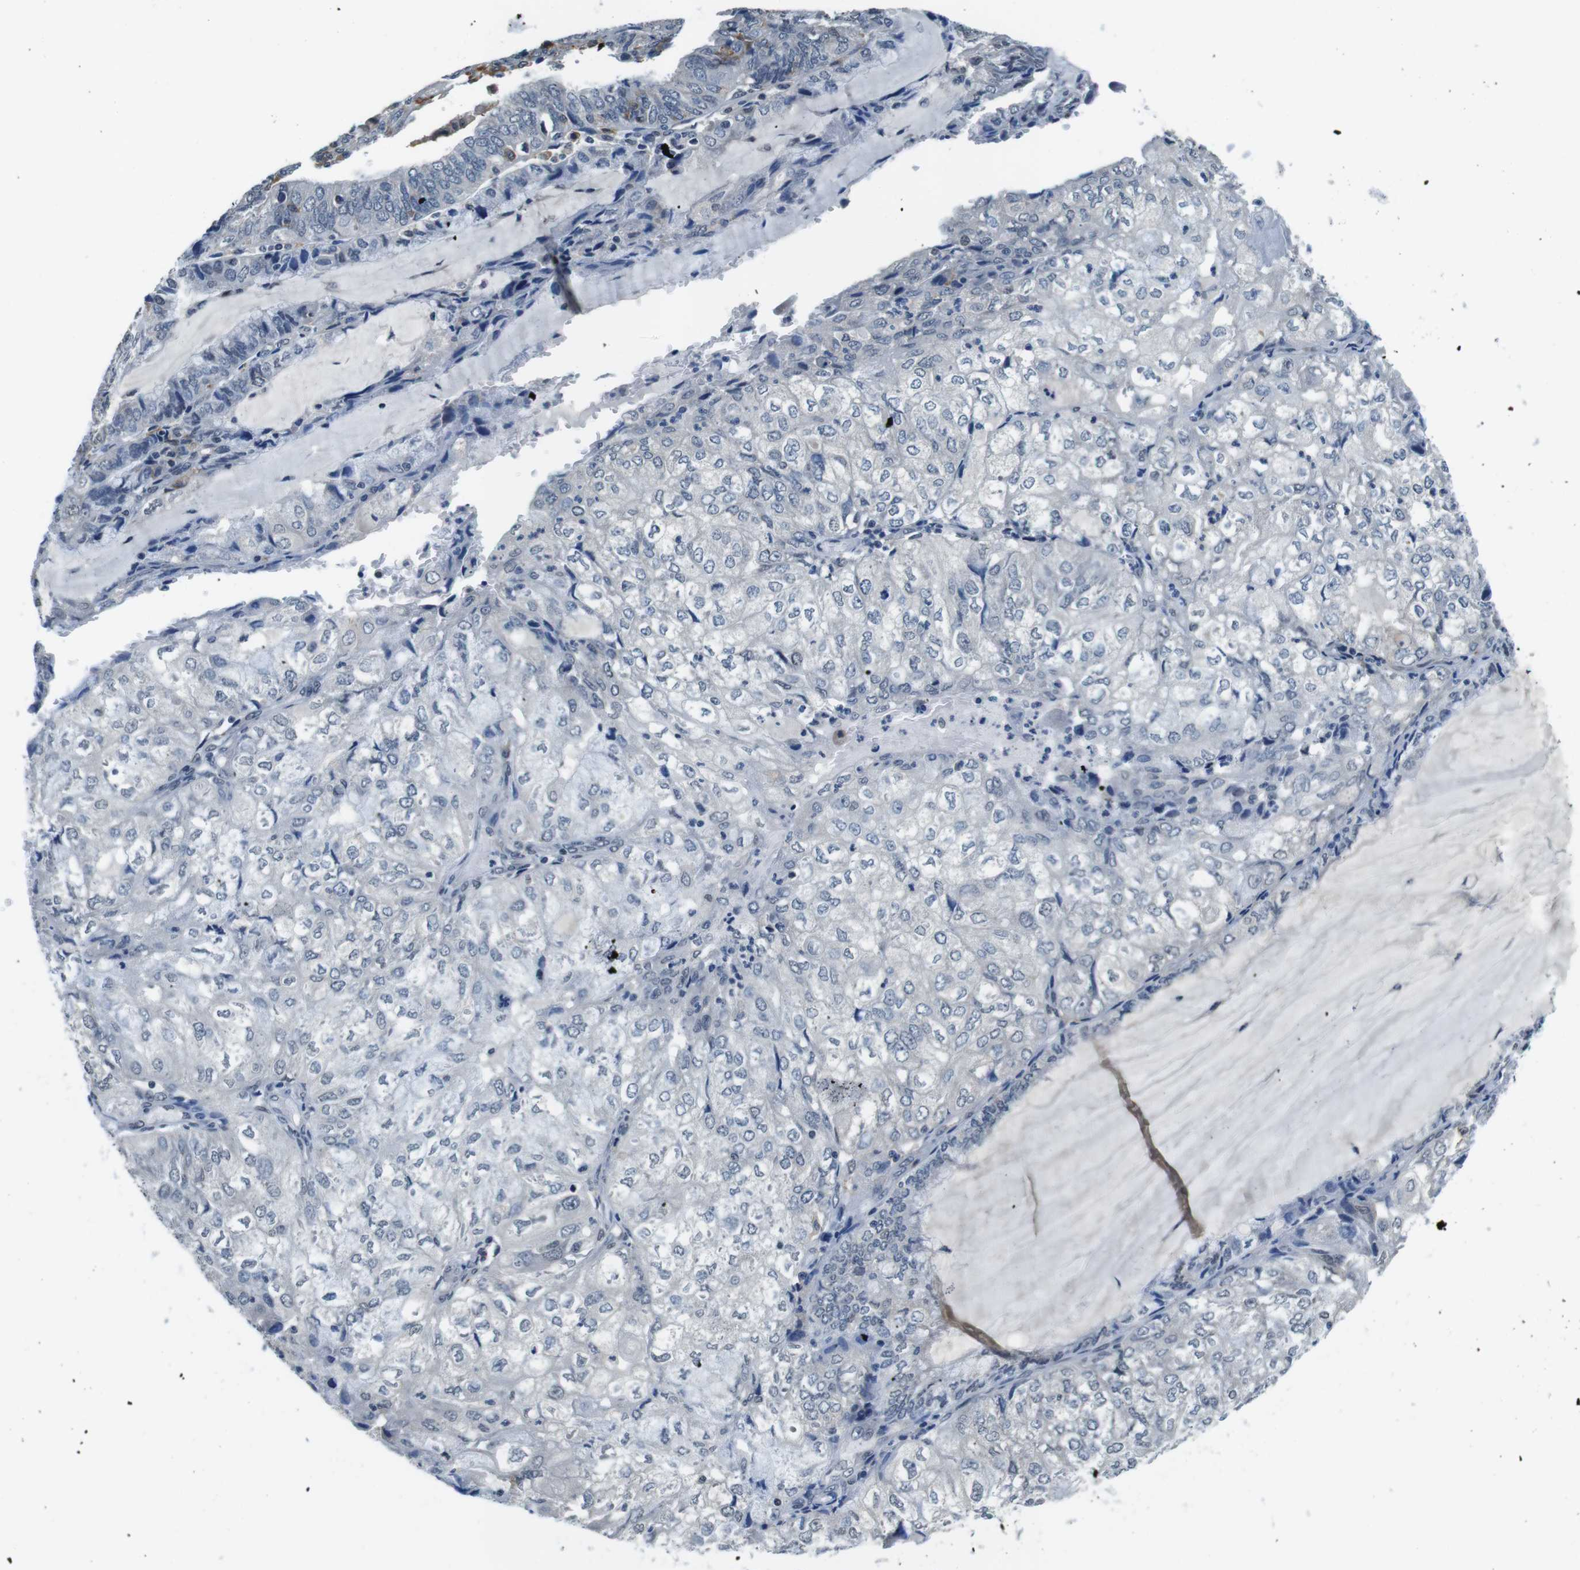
{"staining": {"intensity": "negative", "quantity": "none", "location": "none"}, "tissue": "endometrial cancer", "cell_type": "Tumor cells", "image_type": "cancer", "snomed": [{"axis": "morphology", "description": "Adenocarcinoma, NOS"}, {"axis": "topography", "description": "Endometrium"}], "caption": "Immunohistochemistry (IHC) photomicrograph of neoplastic tissue: endometrial cancer (adenocarcinoma) stained with DAB demonstrates no significant protein positivity in tumor cells. (DAB IHC, high magnification).", "gene": "CD163L1", "patient": {"sex": "female", "age": 81}}